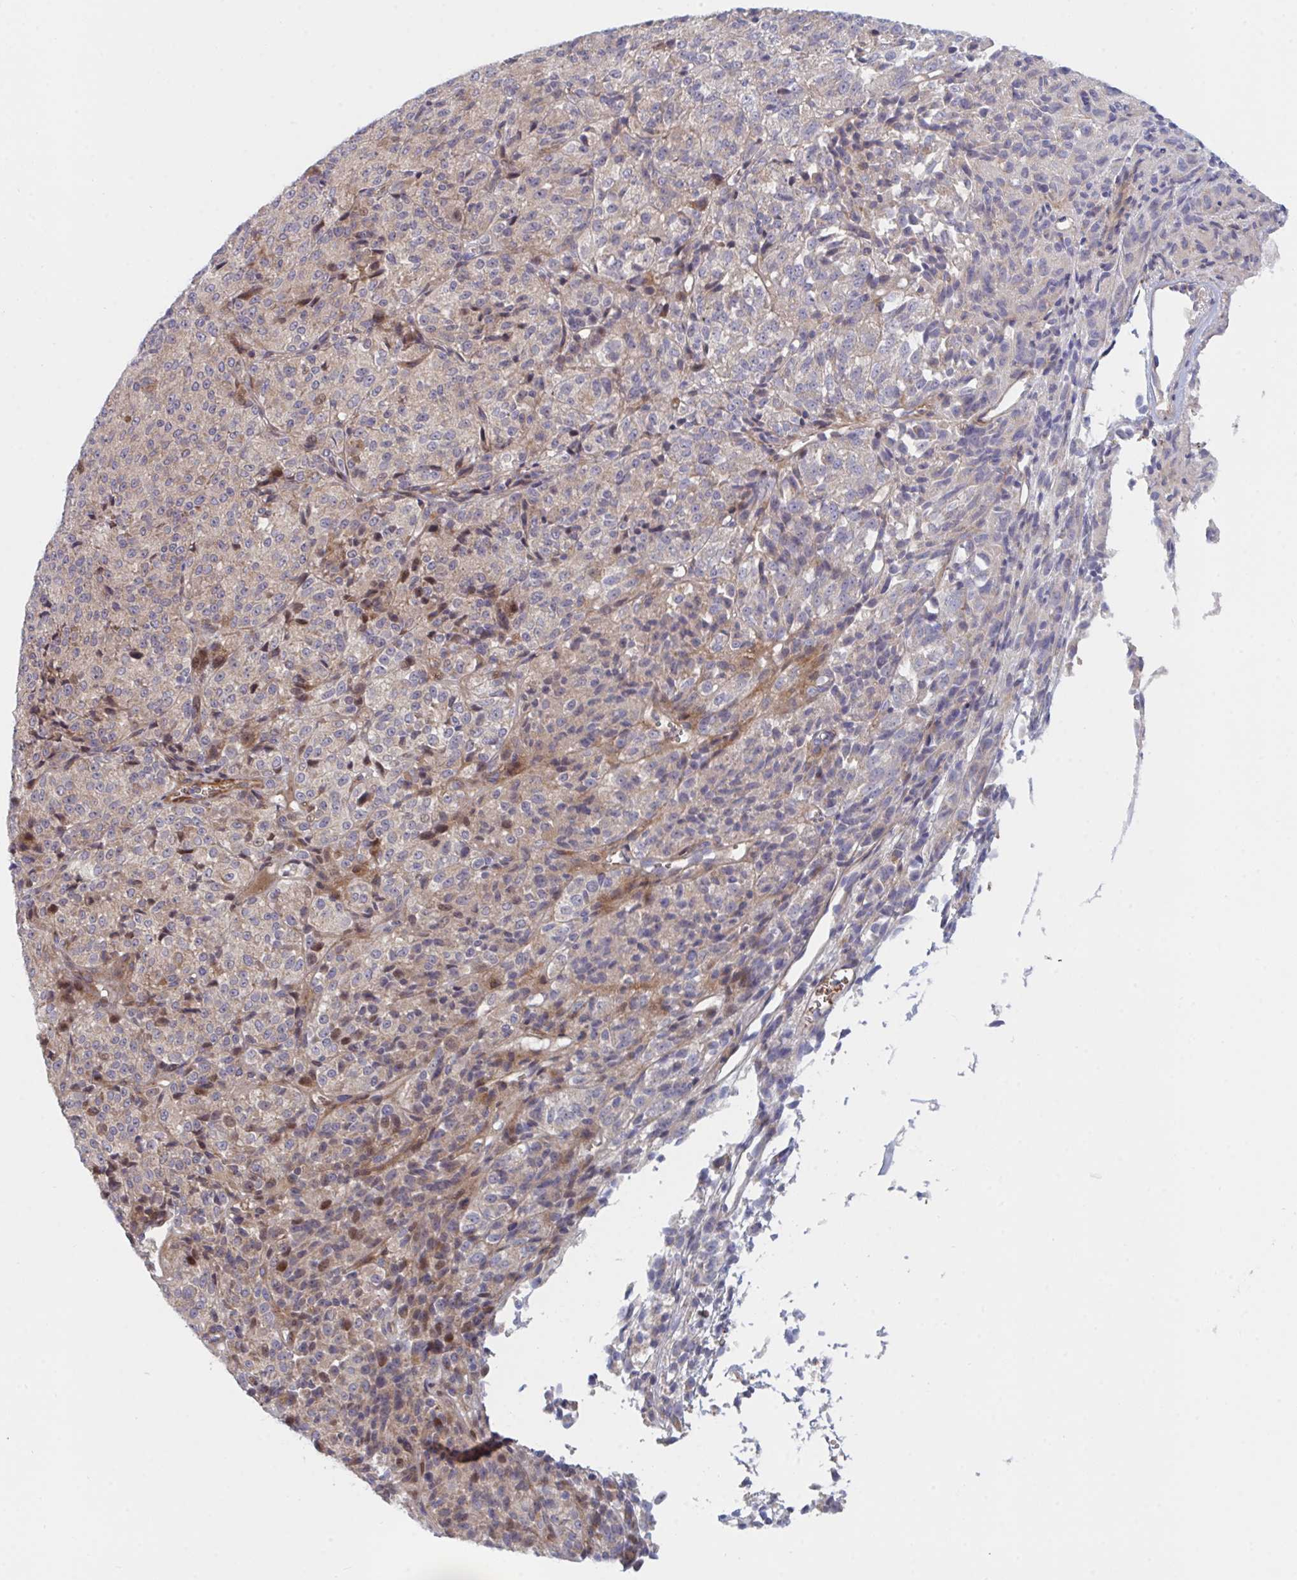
{"staining": {"intensity": "negative", "quantity": "none", "location": "none"}, "tissue": "melanoma", "cell_type": "Tumor cells", "image_type": "cancer", "snomed": [{"axis": "morphology", "description": "Malignant melanoma, Metastatic site"}, {"axis": "topography", "description": "Brain"}], "caption": "Immunohistochemistry (IHC) image of malignant melanoma (metastatic site) stained for a protein (brown), which exhibits no expression in tumor cells. The staining is performed using DAB (3,3'-diaminobenzidine) brown chromogen with nuclei counter-stained in using hematoxylin.", "gene": "TNFSF4", "patient": {"sex": "female", "age": 56}}